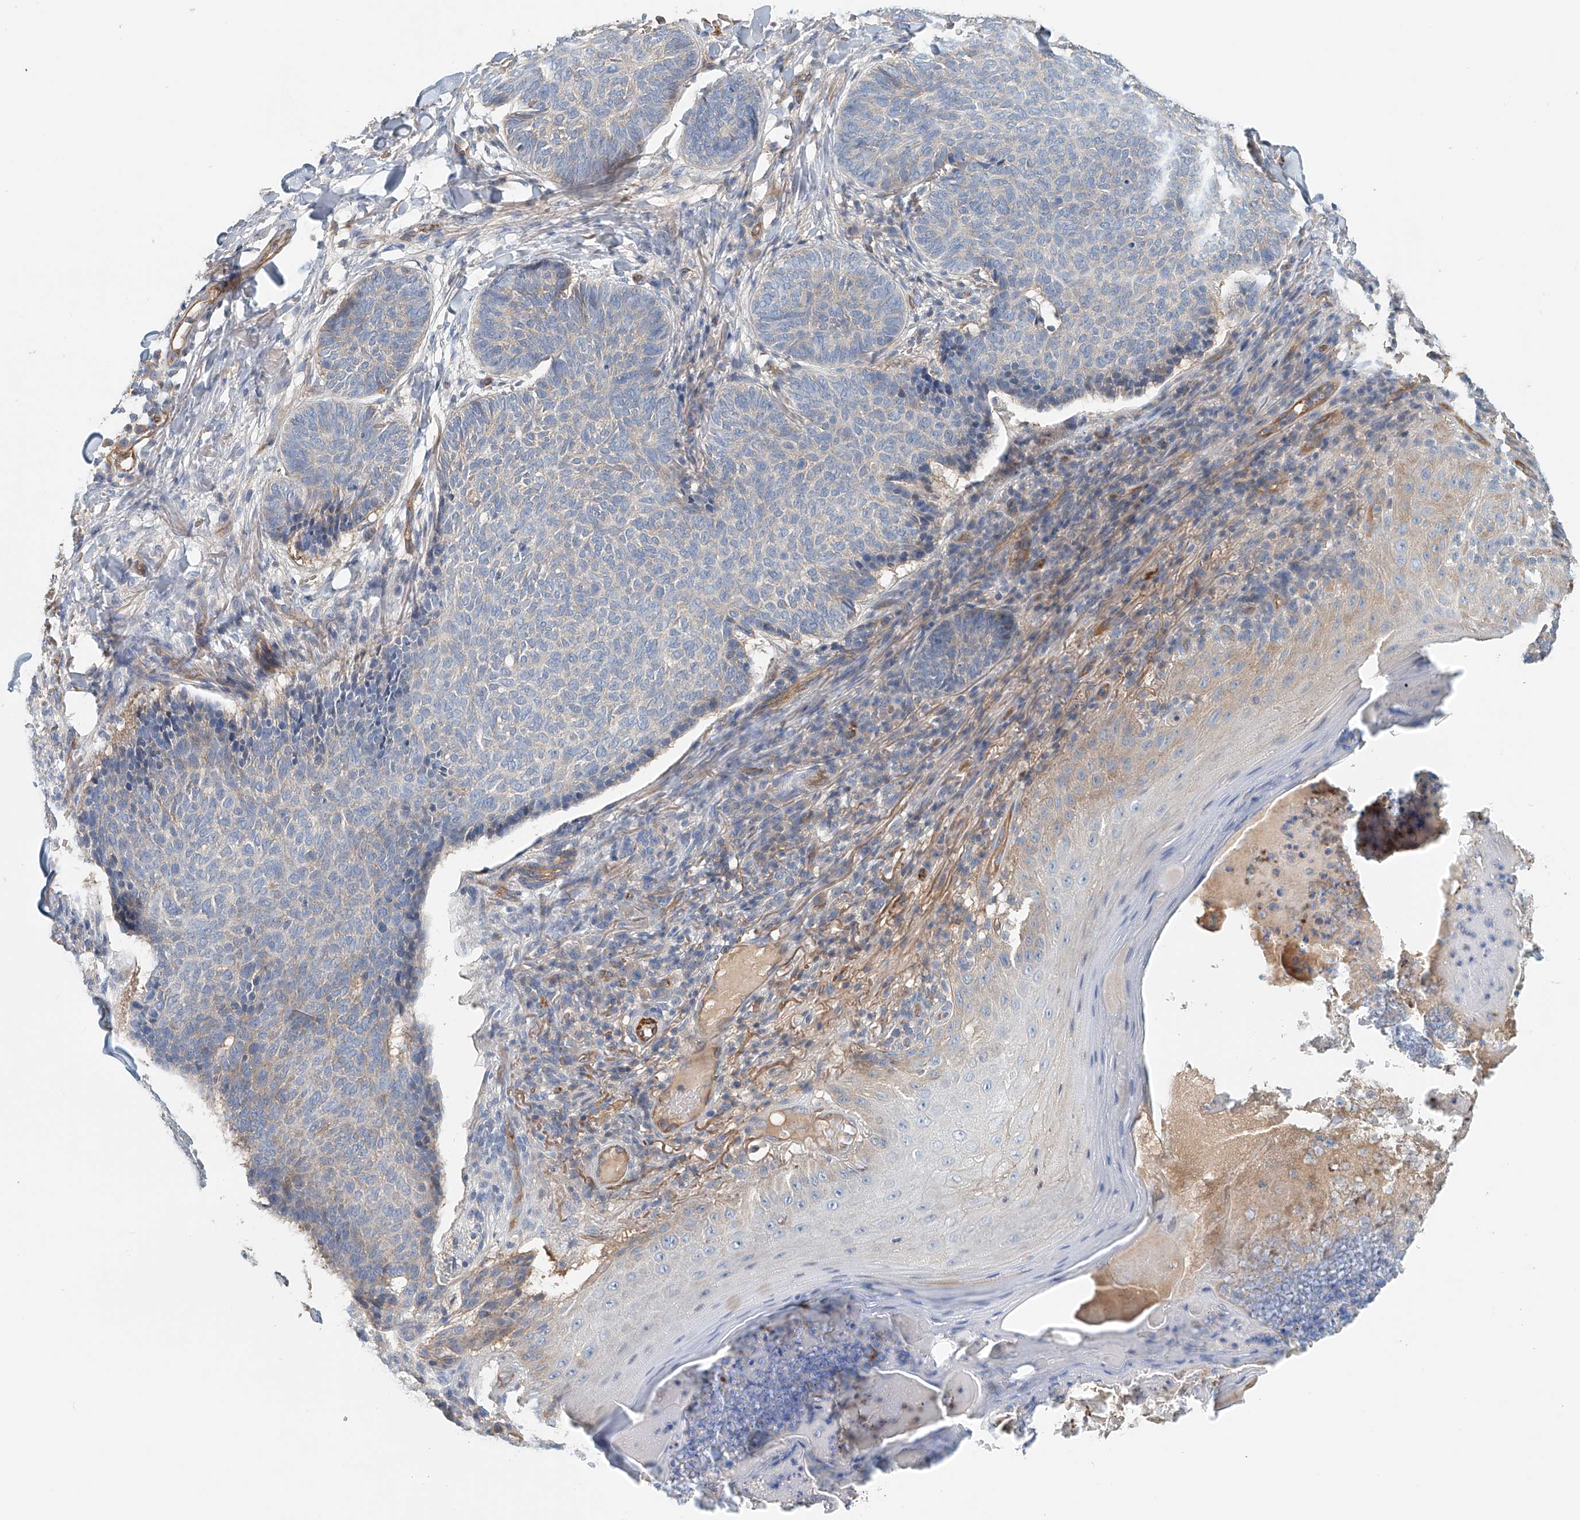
{"staining": {"intensity": "negative", "quantity": "none", "location": "none"}, "tissue": "skin cancer", "cell_type": "Tumor cells", "image_type": "cancer", "snomed": [{"axis": "morphology", "description": "Normal tissue, NOS"}, {"axis": "morphology", "description": "Basal cell carcinoma"}, {"axis": "topography", "description": "Skin"}], "caption": "Skin cancer (basal cell carcinoma) stained for a protein using IHC shows no staining tumor cells.", "gene": "FRYL", "patient": {"sex": "male", "age": 50}}